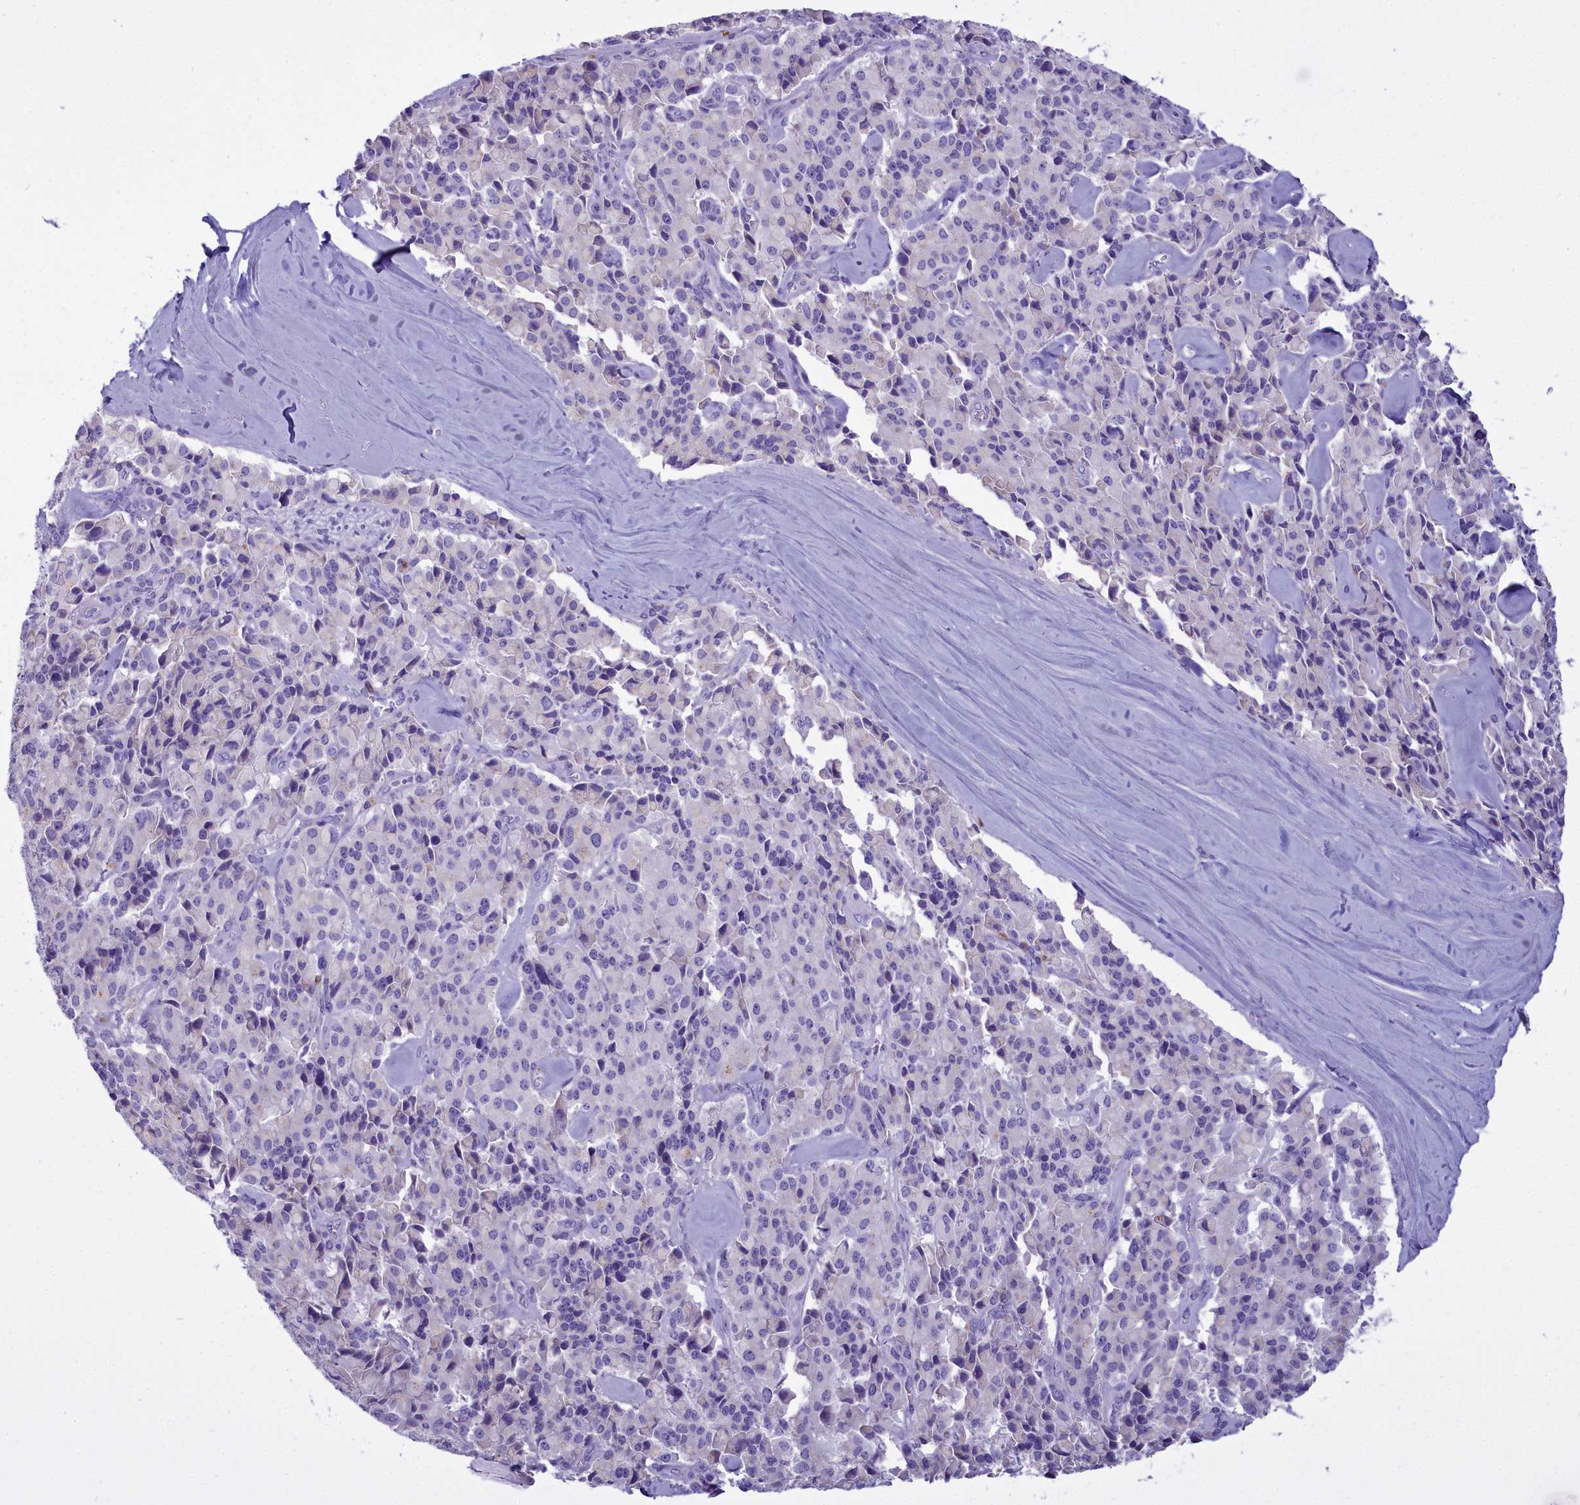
{"staining": {"intensity": "negative", "quantity": "none", "location": "none"}, "tissue": "pancreatic cancer", "cell_type": "Tumor cells", "image_type": "cancer", "snomed": [{"axis": "morphology", "description": "Adenocarcinoma, NOS"}, {"axis": "topography", "description": "Pancreas"}], "caption": "Immunohistochemistry image of human adenocarcinoma (pancreatic) stained for a protein (brown), which reveals no expression in tumor cells.", "gene": "CD5", "patient": {"sex": "male", "age": 65}}